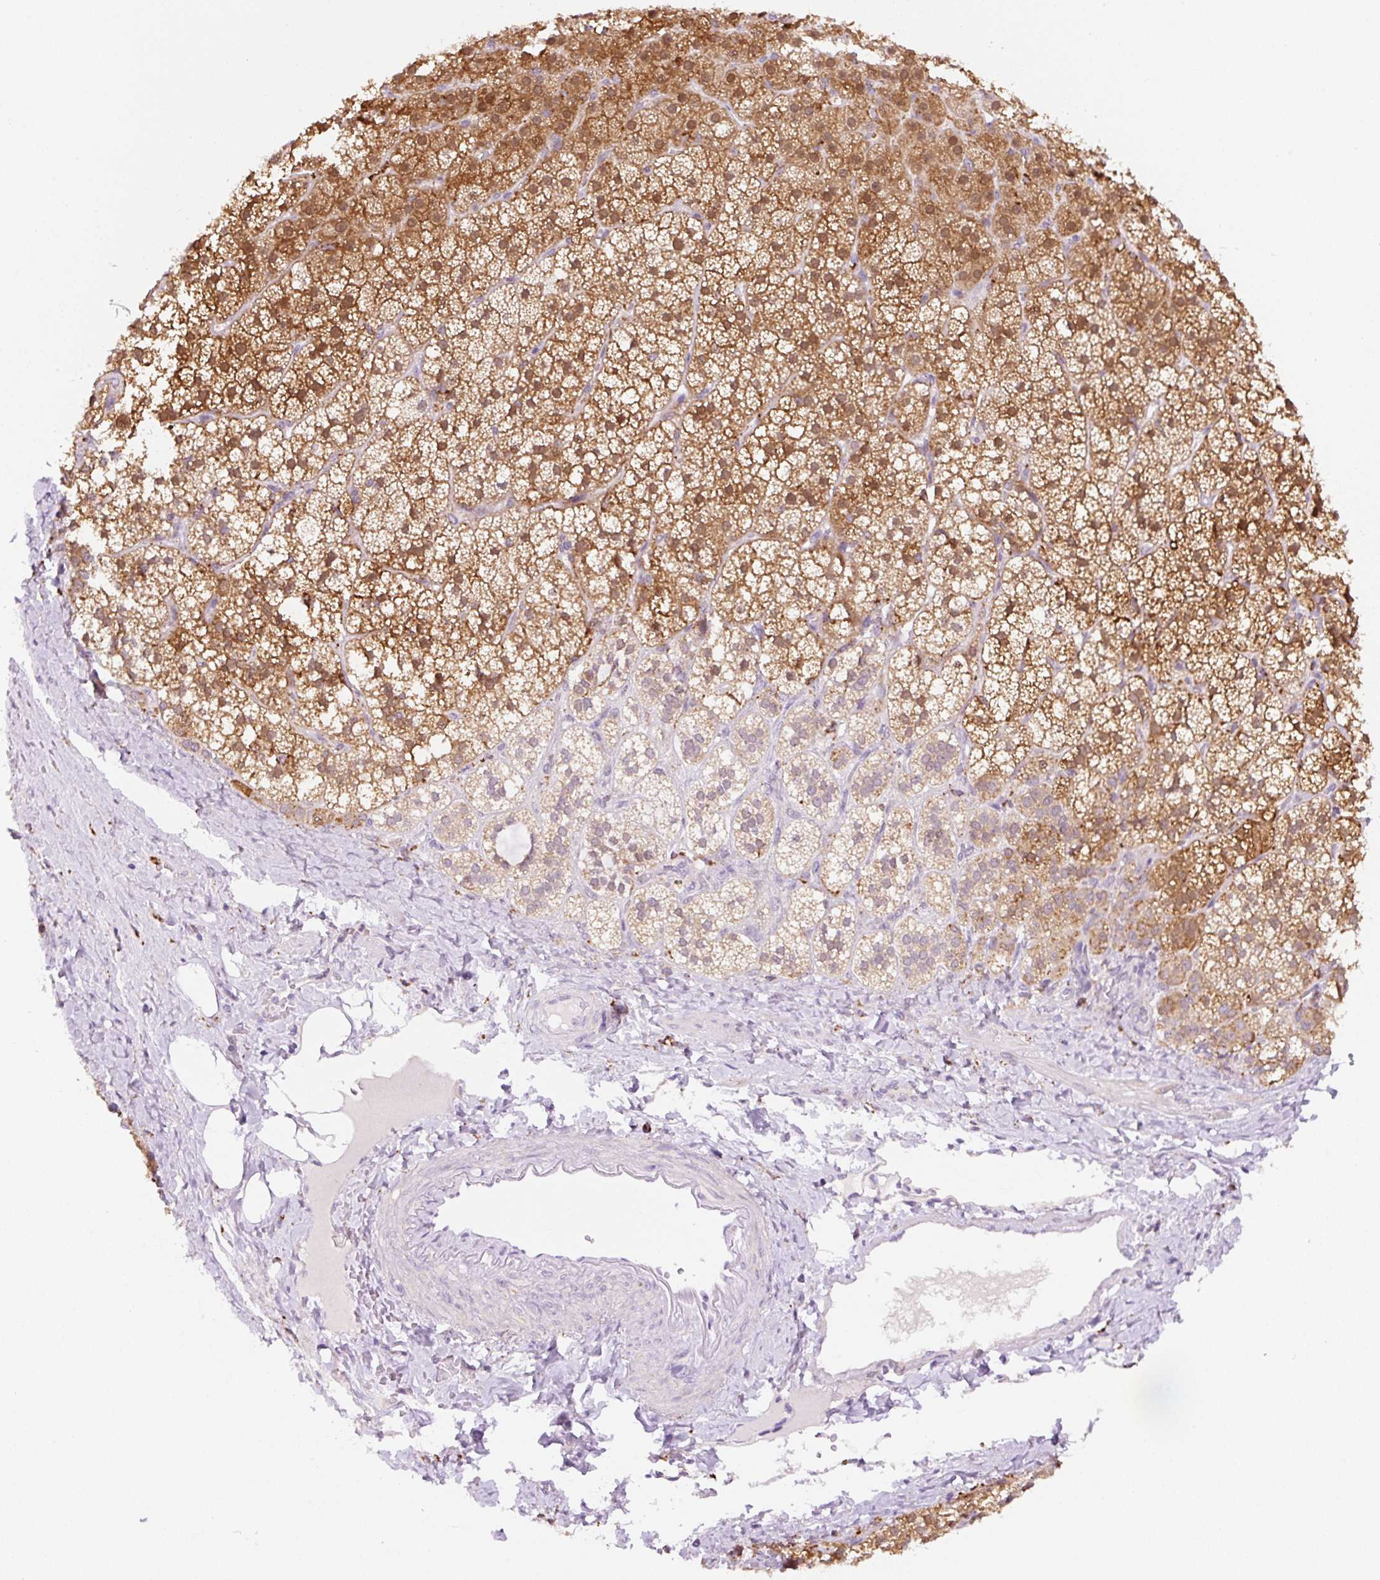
{"staining": {"intensity": "moderate", "quantity": ">75%", "location": "cytoplasmic/membranous,nuclear"}, "tissue": "adrenal gland", "cell_type": "Glandular cells", "image_type": "normal", "snomed": [{"axis": "morphology", "description": "Normal tissue, NOS"}, {"axis": "topography", "description": "Adrenal gland"}], "caption": "Protein staining of normal adrenal gland reveals moderate cytoplasmic/membranous,nuclear positivity in about >75% of glandular cells. (brown staining indicates protein expression, while blue staining denotes nuclei).", "gene": "CEBPZOS", "patient": {"sex": "male", "age": 53}}